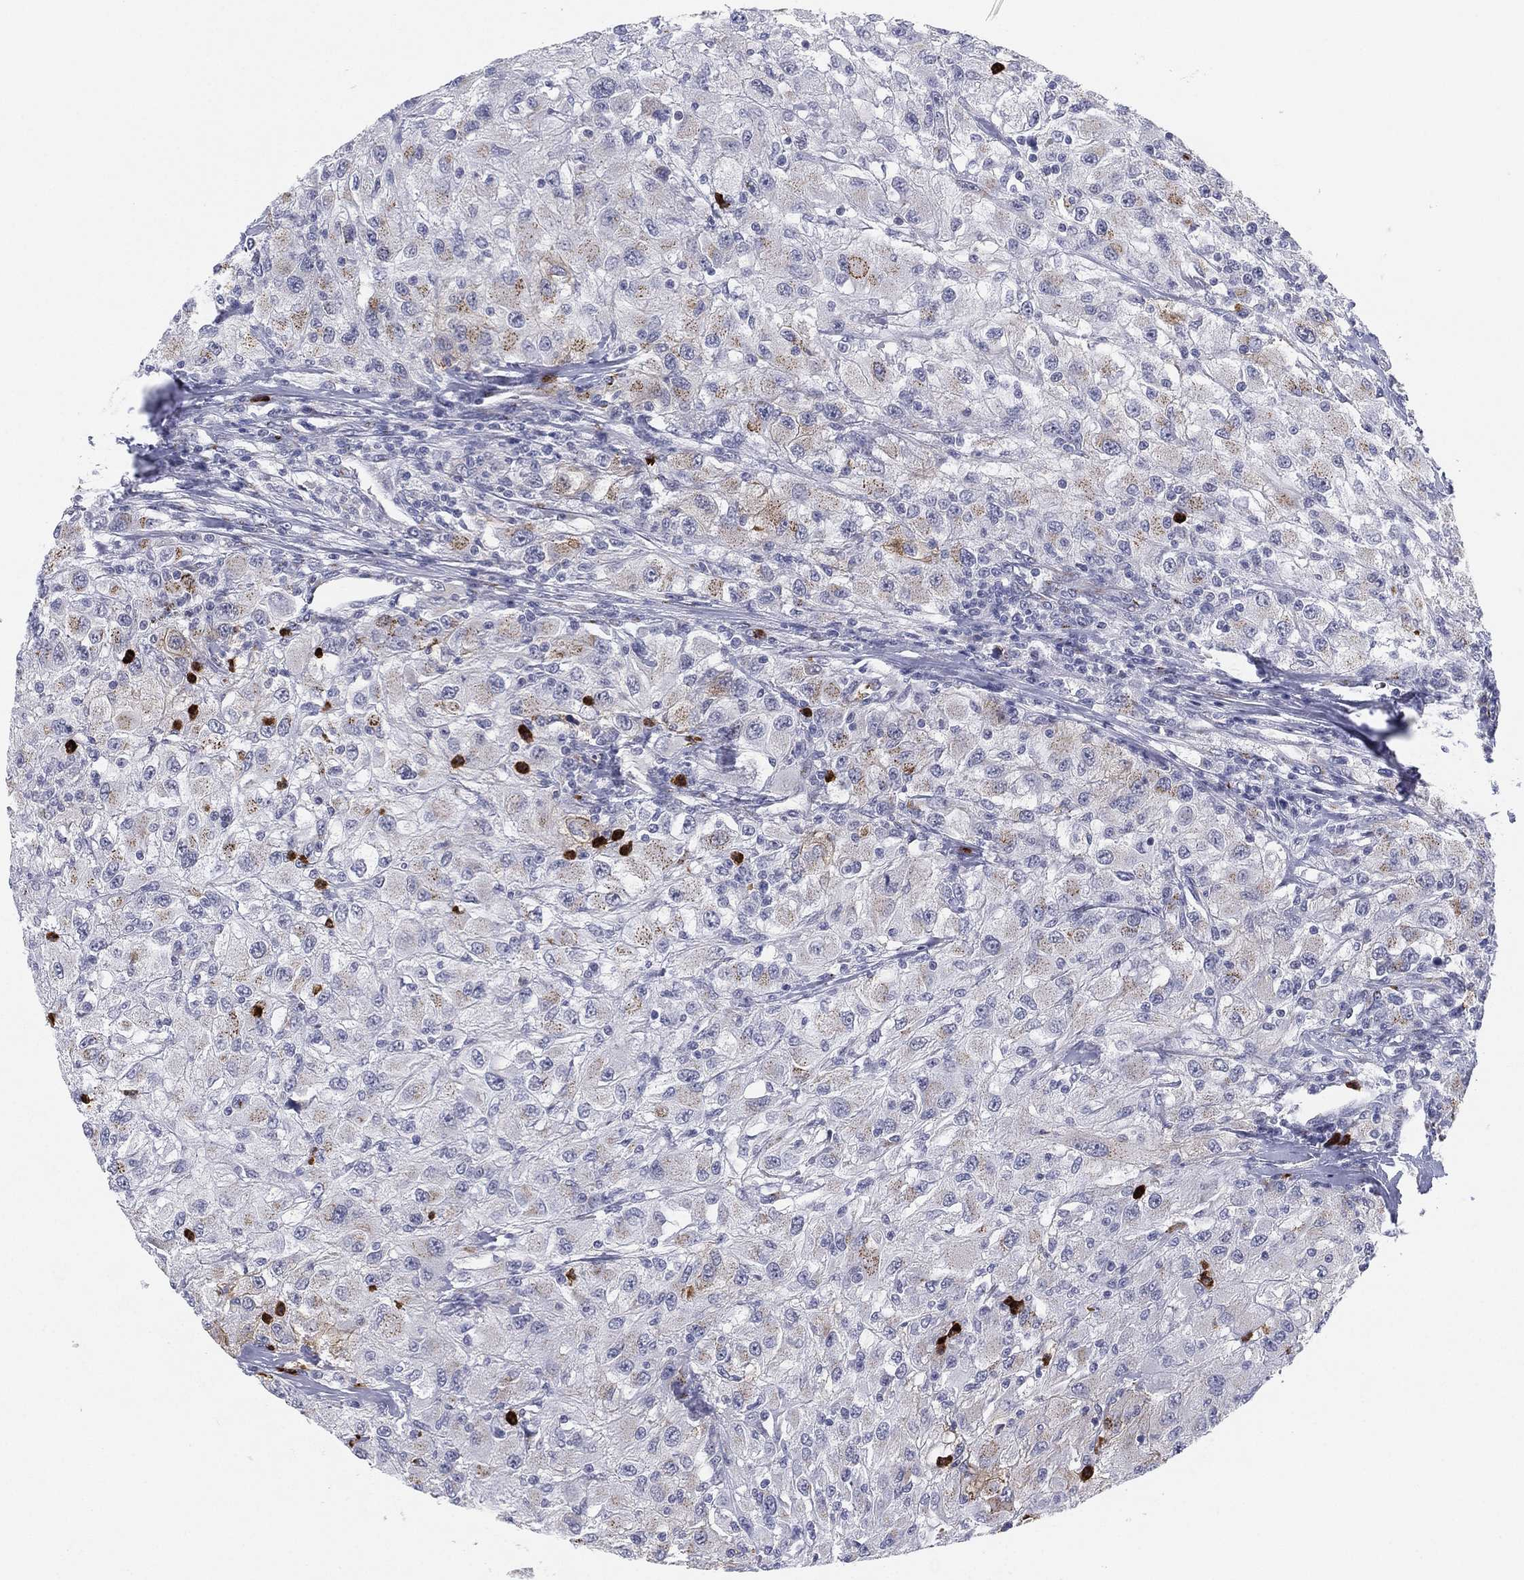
{"staining": {"intensity": "moderate", "quantity": "<25%", "location": "cytoplasmic/membranous"}, "tissue": "renal cancer", "cell_type": "Tumor cells", "image_type": "cancer", "snomed": [{"axis": "morphology", "description": "Adenocarcinoma, NOS"}, {"axis": "topography", "description": "Kidney"}], "caption": "Adenocarcinoma (renal) was stained to show a protein in brown. There is low levels of moderate cytoplasmic/membranous positivity in approximately <25% of tumor cells.", "gene": "CD177", "patient": {"sex": "female", "age": 67}}